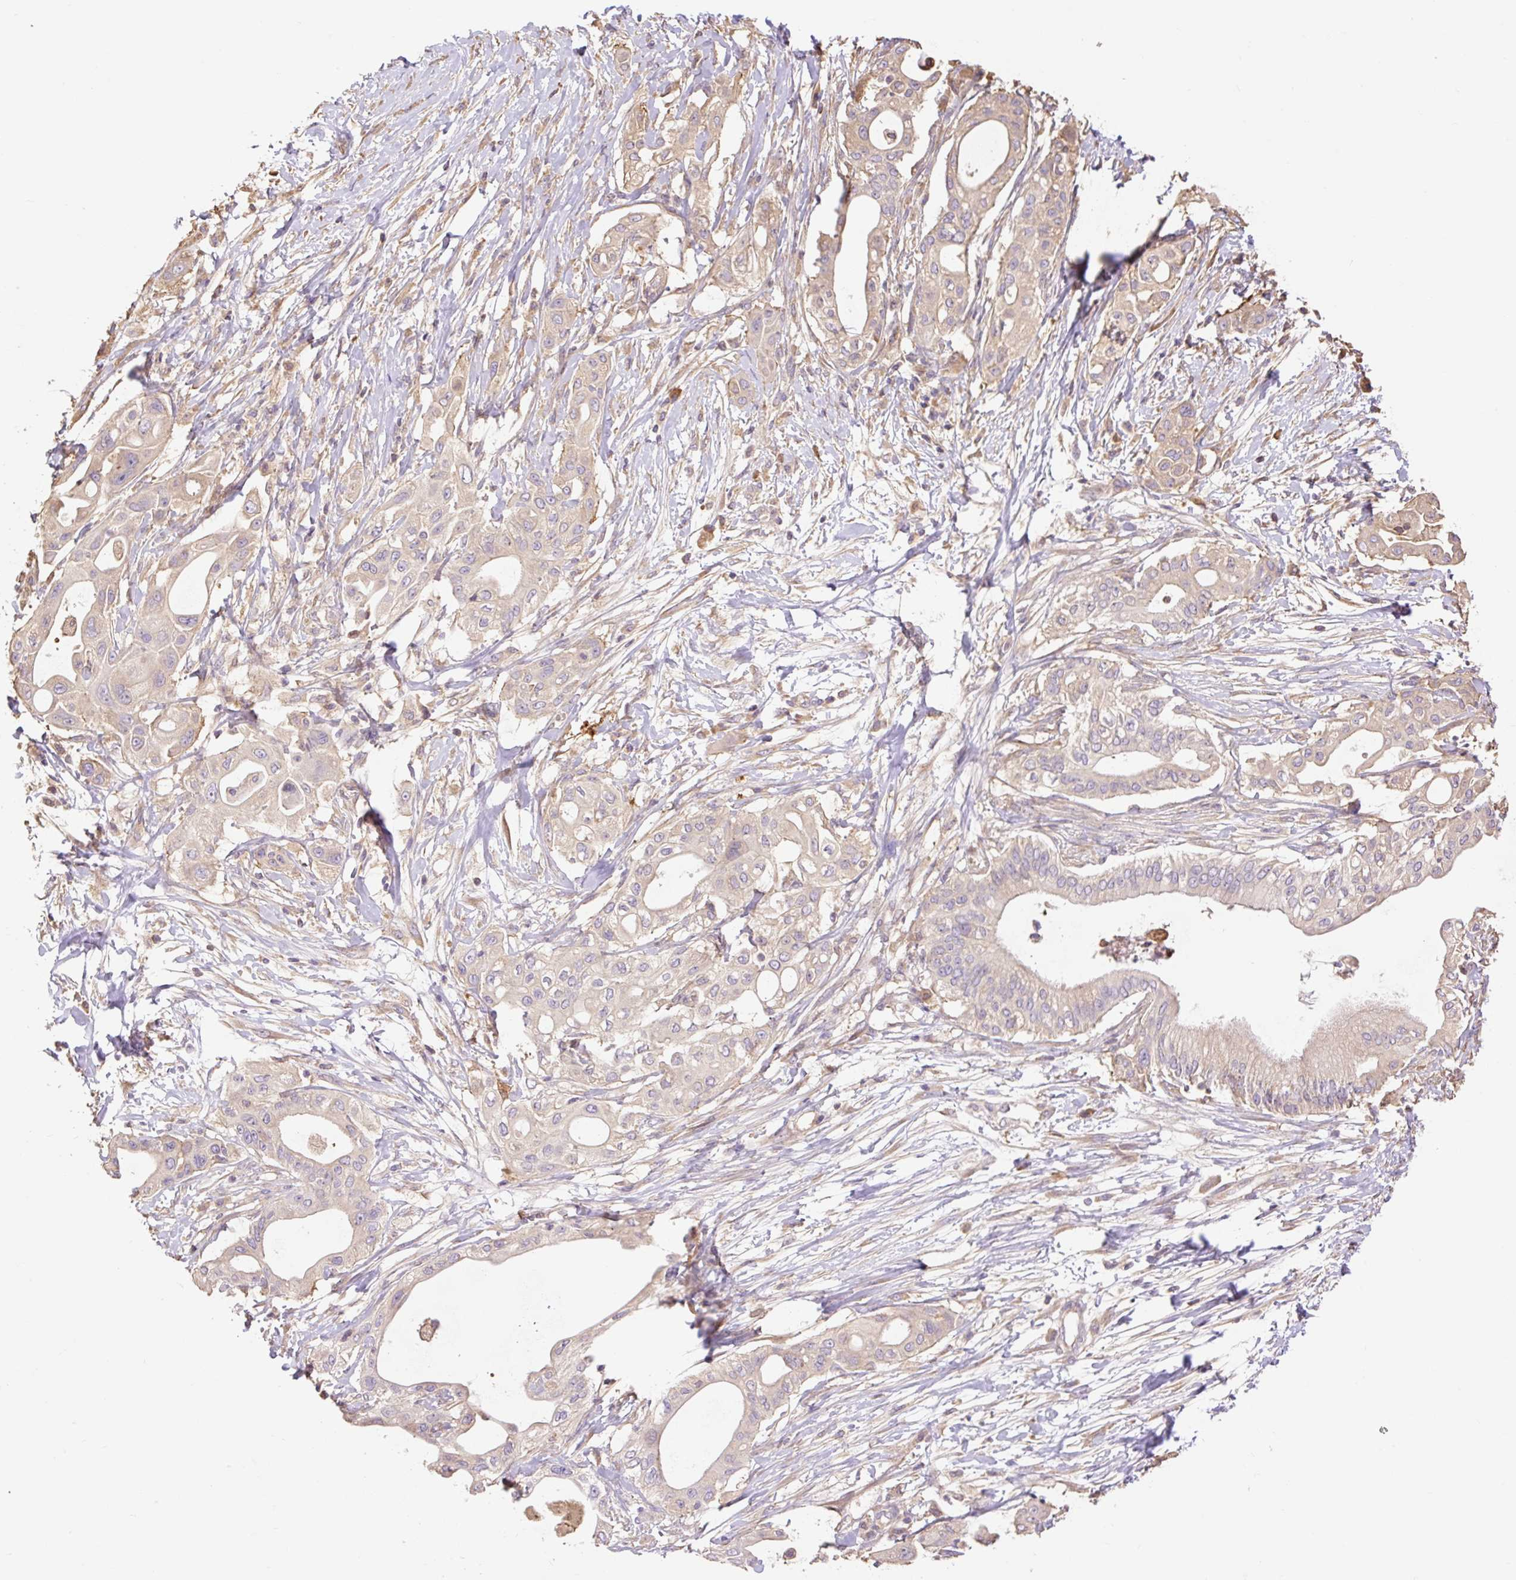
{"staining": {"intensity": "weak", "quantity": "25%-75%", "location": "cytoplasmic/membranous"}, "tissue": "pancreatic cancer", "cell_type": "Tumor cells", "image_type": "cancer", "snomed": [{"axis": "morphology", "description": "Adenocarcinoma, NOS"}, {"axis": "topography", "description": "Pancreas"}], "caption": "Immunohistochemistry micrograph of human pancreatic adenocarcinoma stained for a protein (brown), which displays low levels of weak cytoplasmic/membranous expression in approximately 25%-75% of tumor cells.", "gene": "DESI1", "patient": {"sex": "male", "age": 68}}